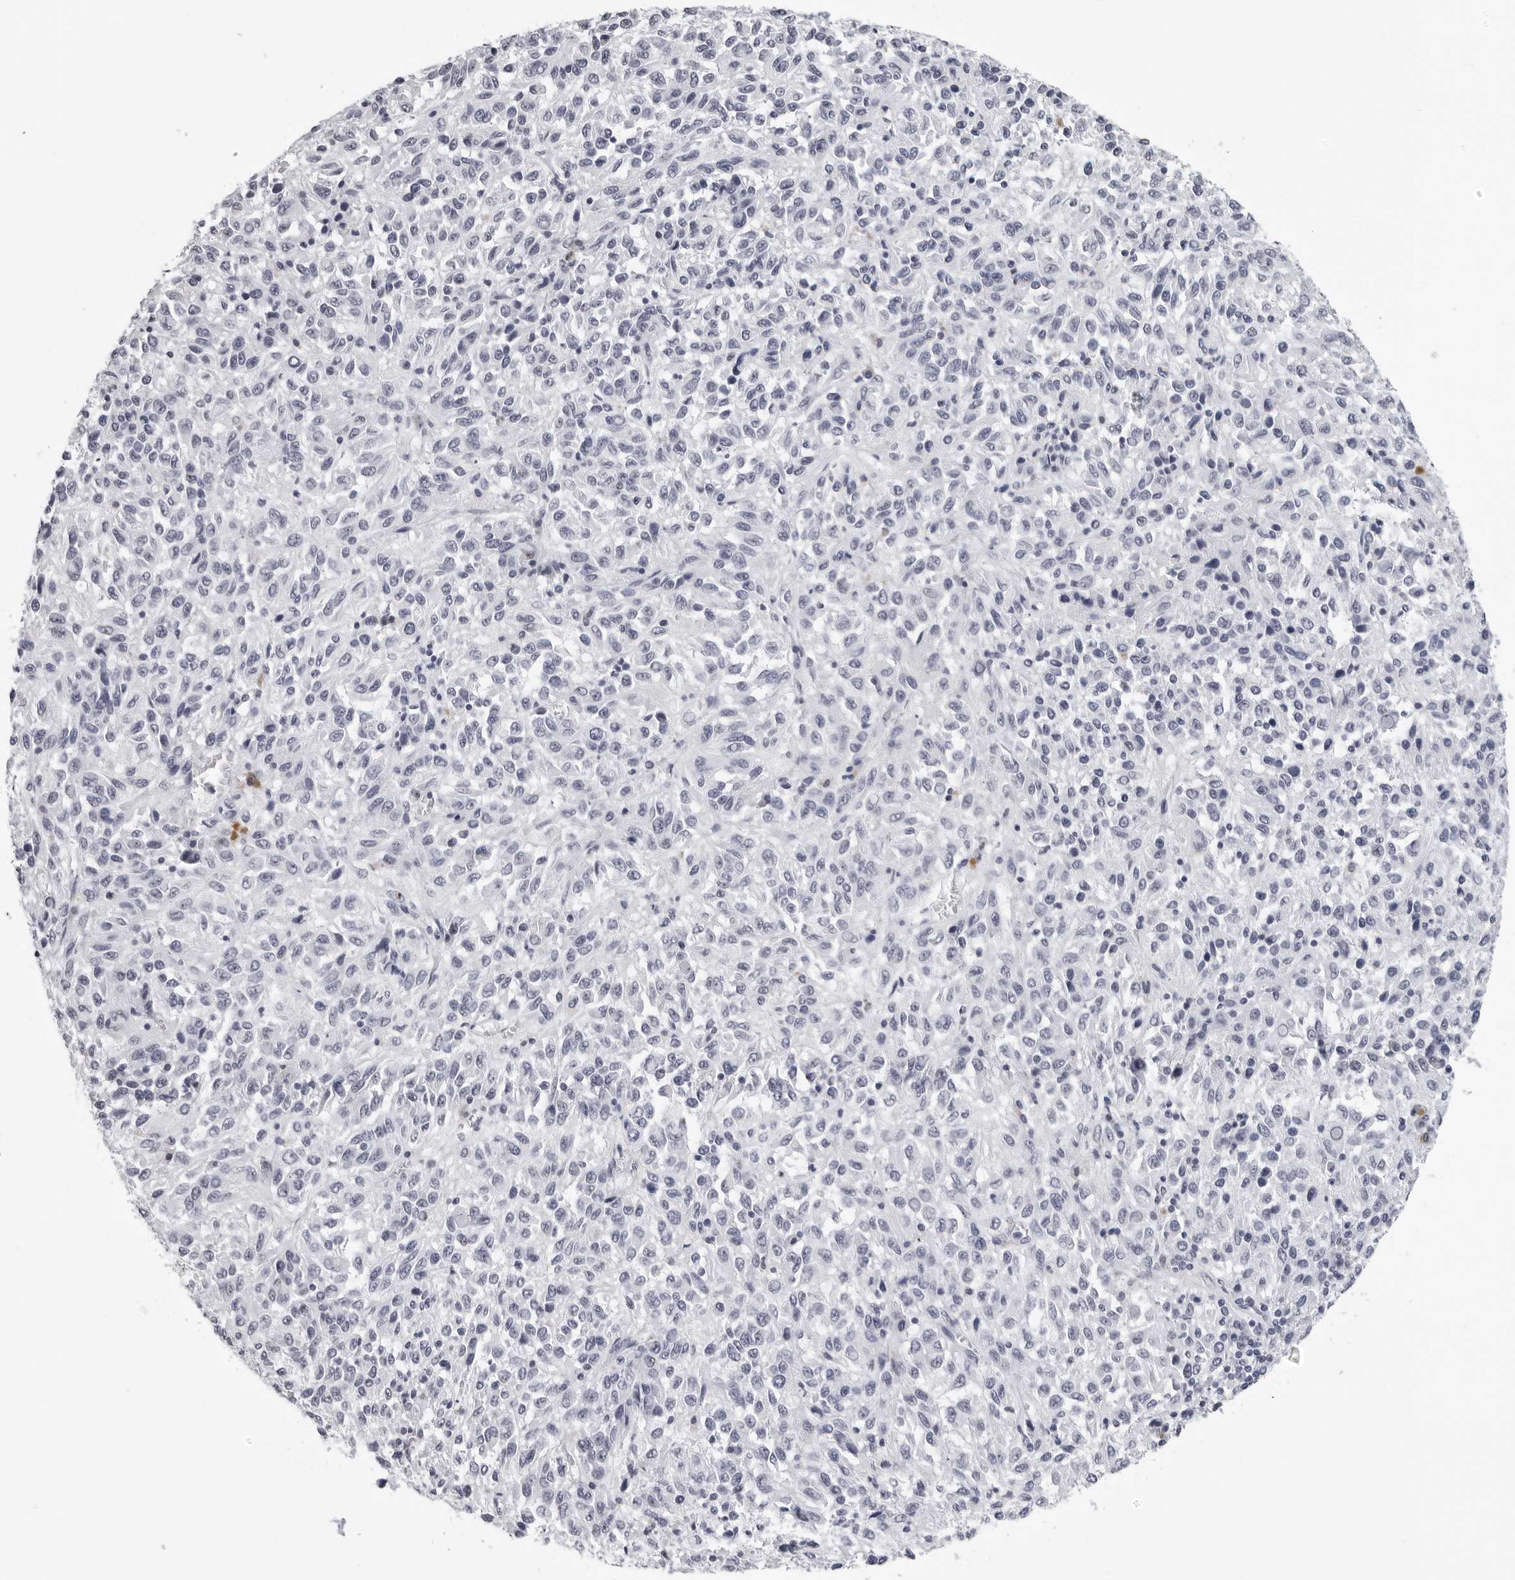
{"staining": {"intensity": "negative", "quantity": "none", "location": "none"}, "tissue": "melanoma", "cell_type": "Tumor cells", "image_type": "cancer", "snomed": [{"axis": "morphology", "description": "Malignant melanoma, Metastatic site"}, {"axis": "topography", "description": "Lung"}], "caption": "The photomicrograph shows no significant expression in tumor cells of malignant melanoma (metastatic site).", "gene": "GNL2", "patient": {"sex": "male", "age": 64}}